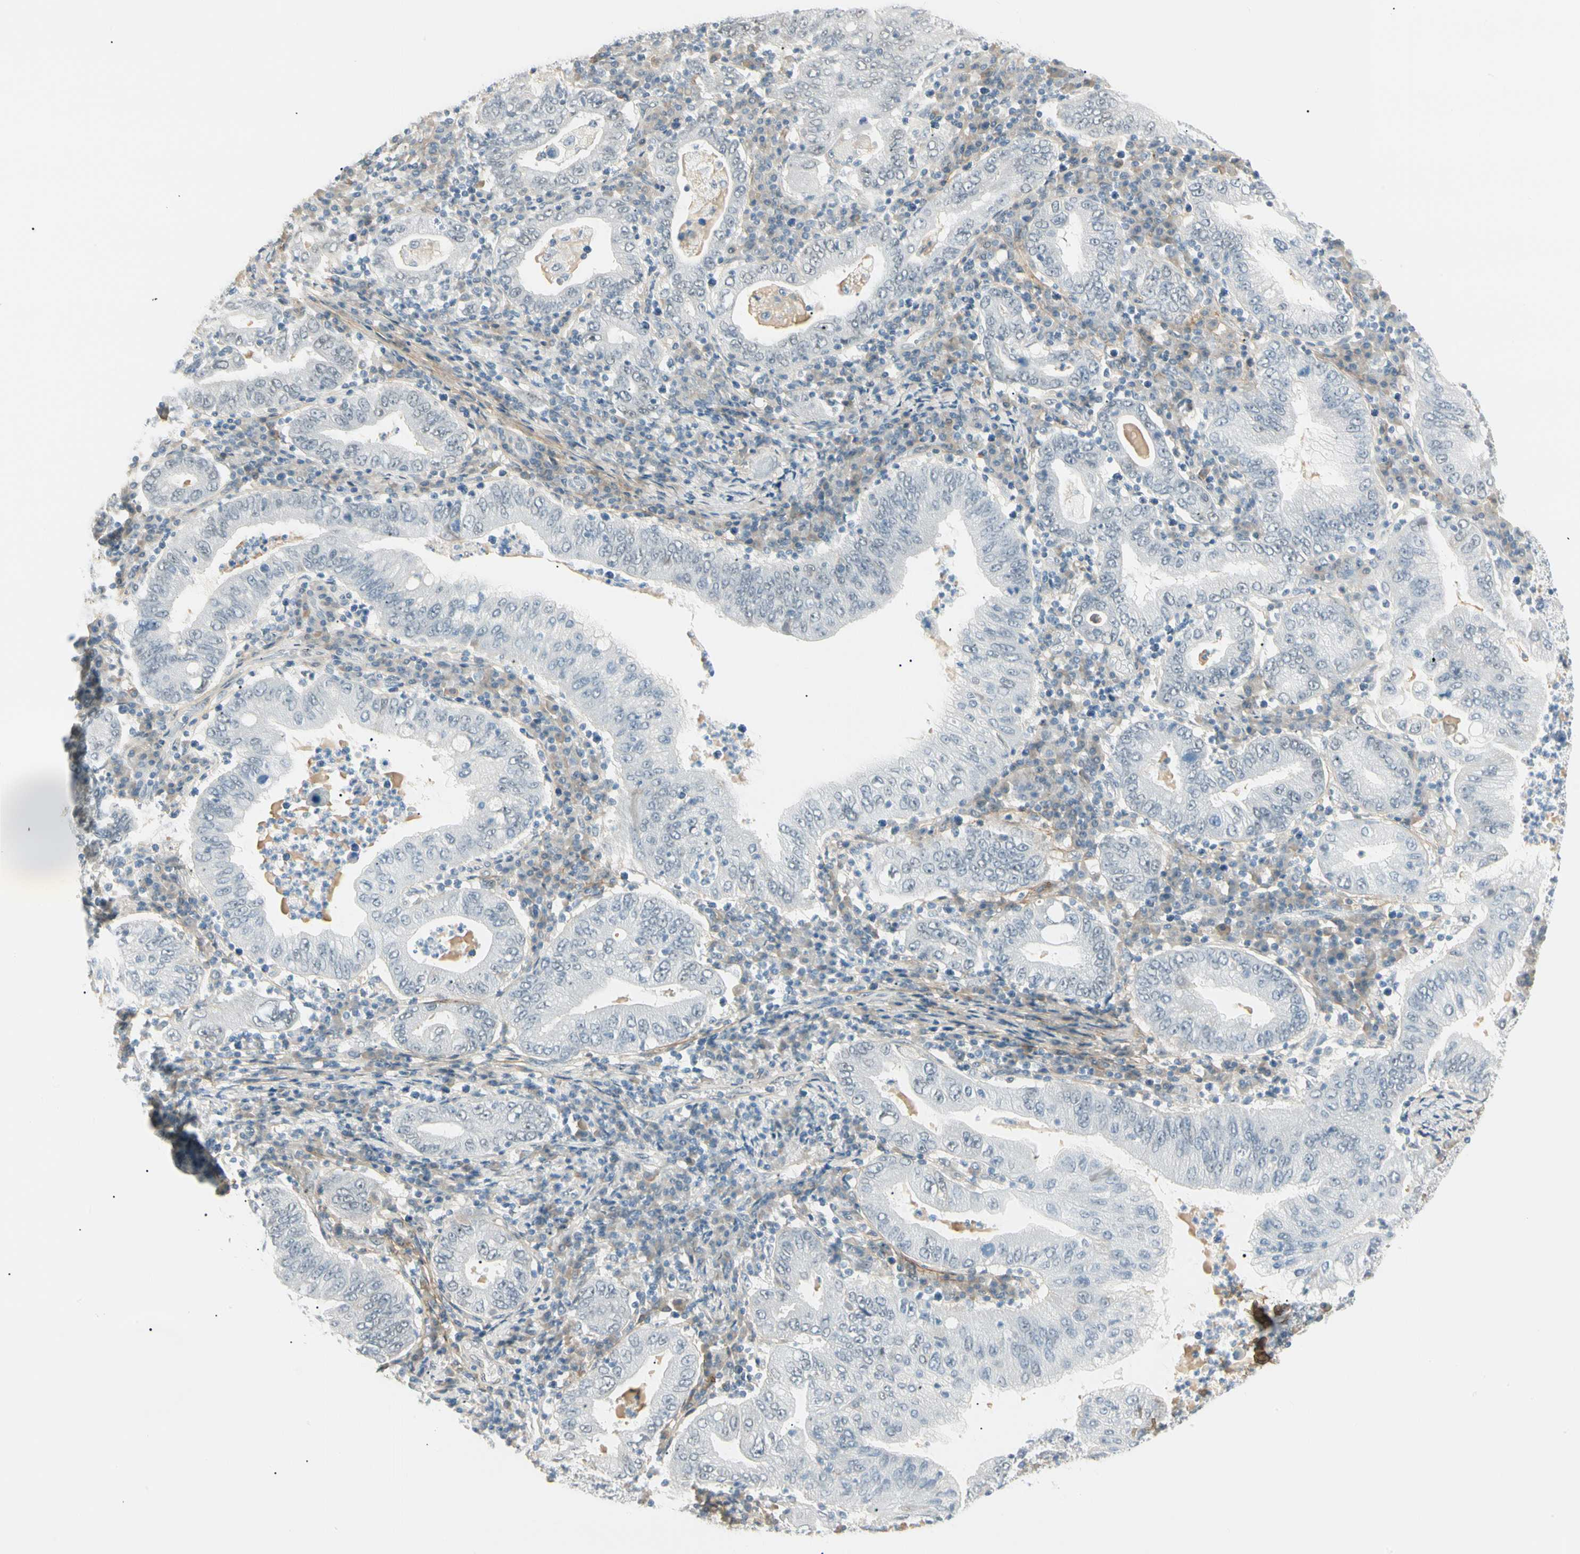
{"staining": {"intensity": "negative", "quantity": "none", "location": "none"}, "tissue": "stomach cancer", "cell_type": "Tumor cells", "image_type": "cancer", "snomed": [{"axis": "morphology", "description": "Normal tissue, NOS"}, {"axis": "morphology", "description": "Adenocarcinoma, NOS"}, {"axis": "topography", "description": "Esophagus"}, {"axis": "topography", "description": "Stomach, upper"}, {"axis": "topography", "description": "Peripheral nerve tissue"}], "caption": "Immunohistochemical staining of adenocarcinoma (stomach) displays no significant expression in tumor cells. (Stains: DAB immunohistochemistry (IHC) with hematoxylin counter stain, Microscopy: brightfield microscopy at high magnification).", "gene": "ASPN", "patient": {"sex": "male", "age": 62}}